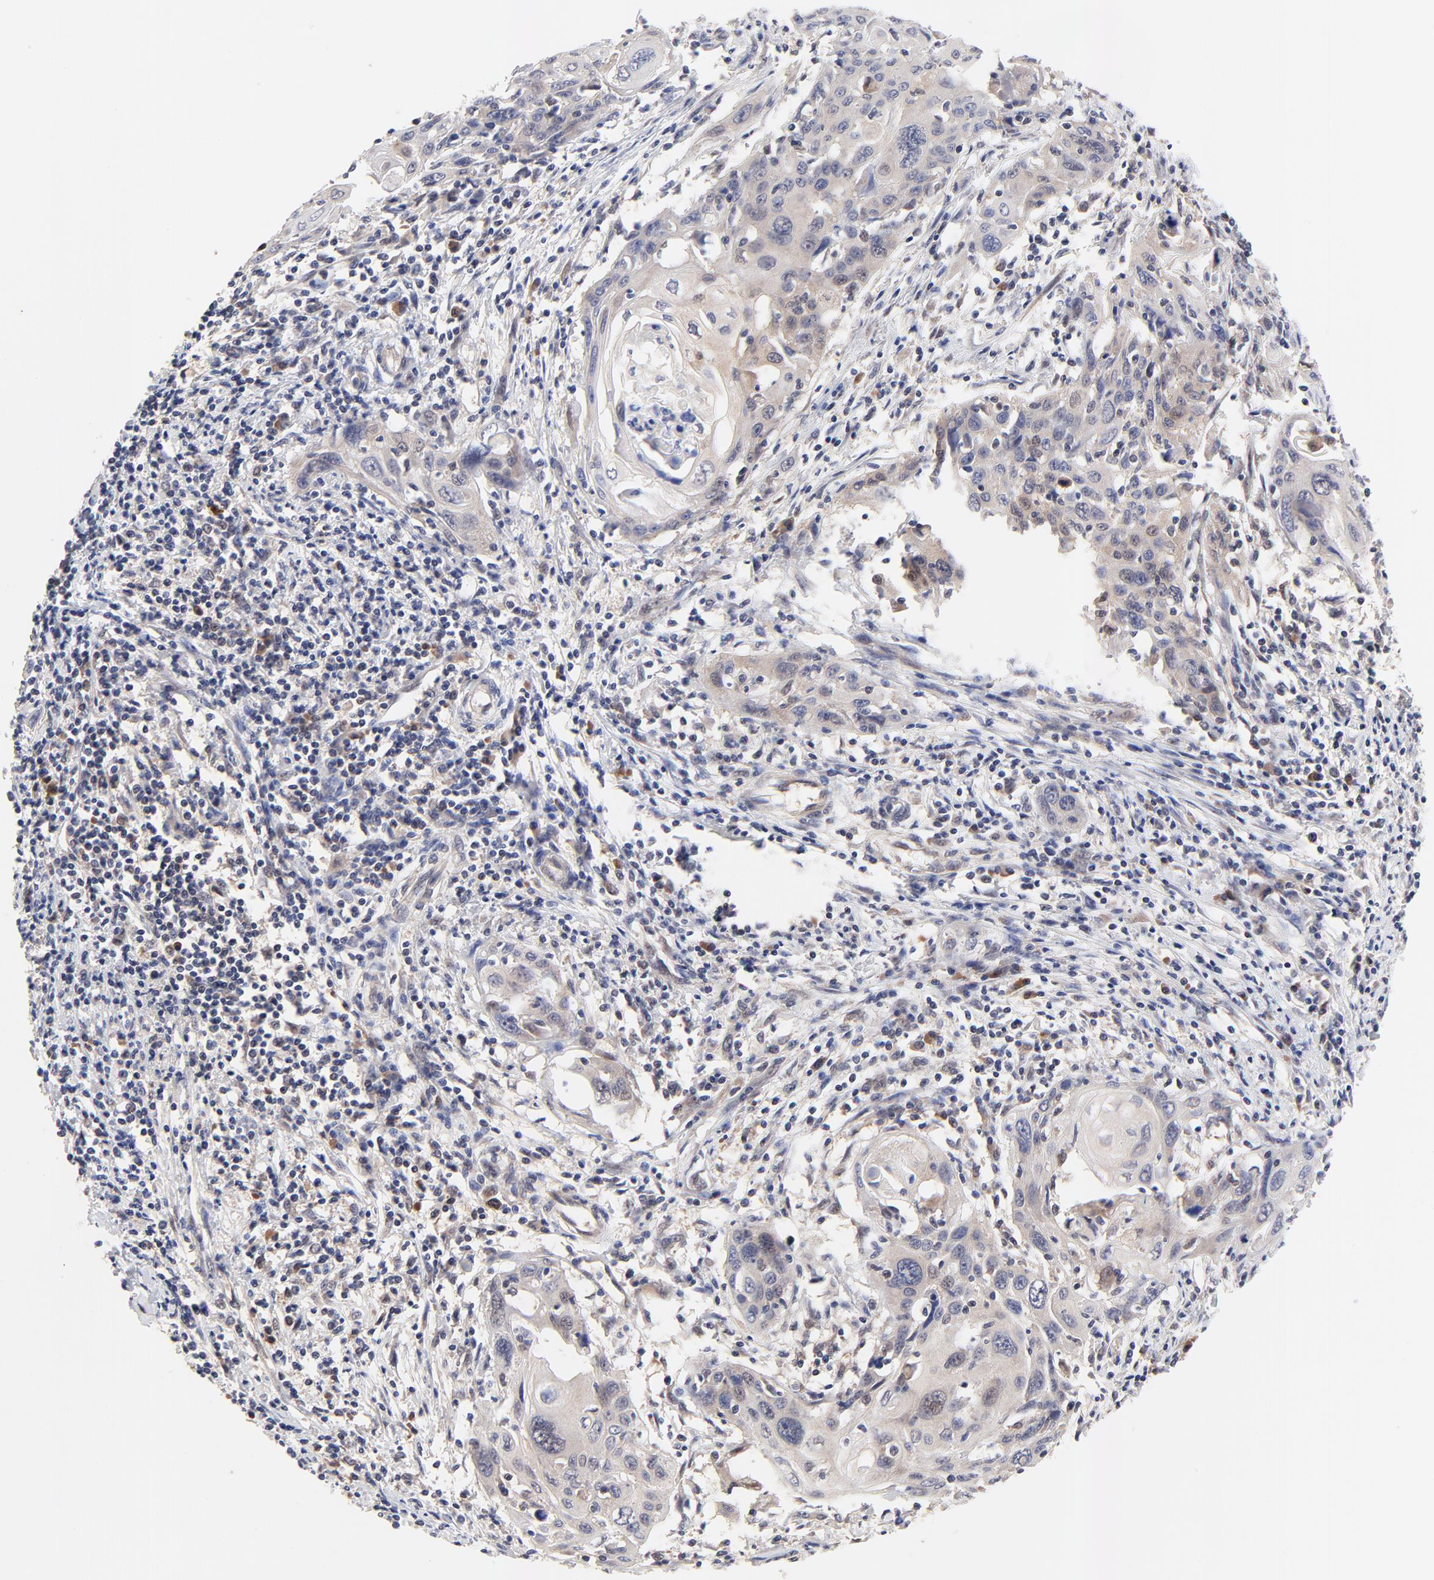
{"staining": {"intensity": "weak", "quantity": ">75%", "location": "cytoplasmic/membranous"}, "tissue": "cervical cancer", "cell_type": "Tumor cells", "image_type": "cancer", "snomed": [{"axis": "morphology", "description": "Squamous cell carcinoma, NOS"}, {"axis": "topography", "description": "Cervix"}], "caption": "Approximately >75% of tumor cells in human squamous cell carcinoma (cervical) show weak cytoplasmic/membranous protein expression as visualized by brown immunohistochemical staining.", "gene": "TXNL1", "patient": {"sex": "female", "age": 54}}